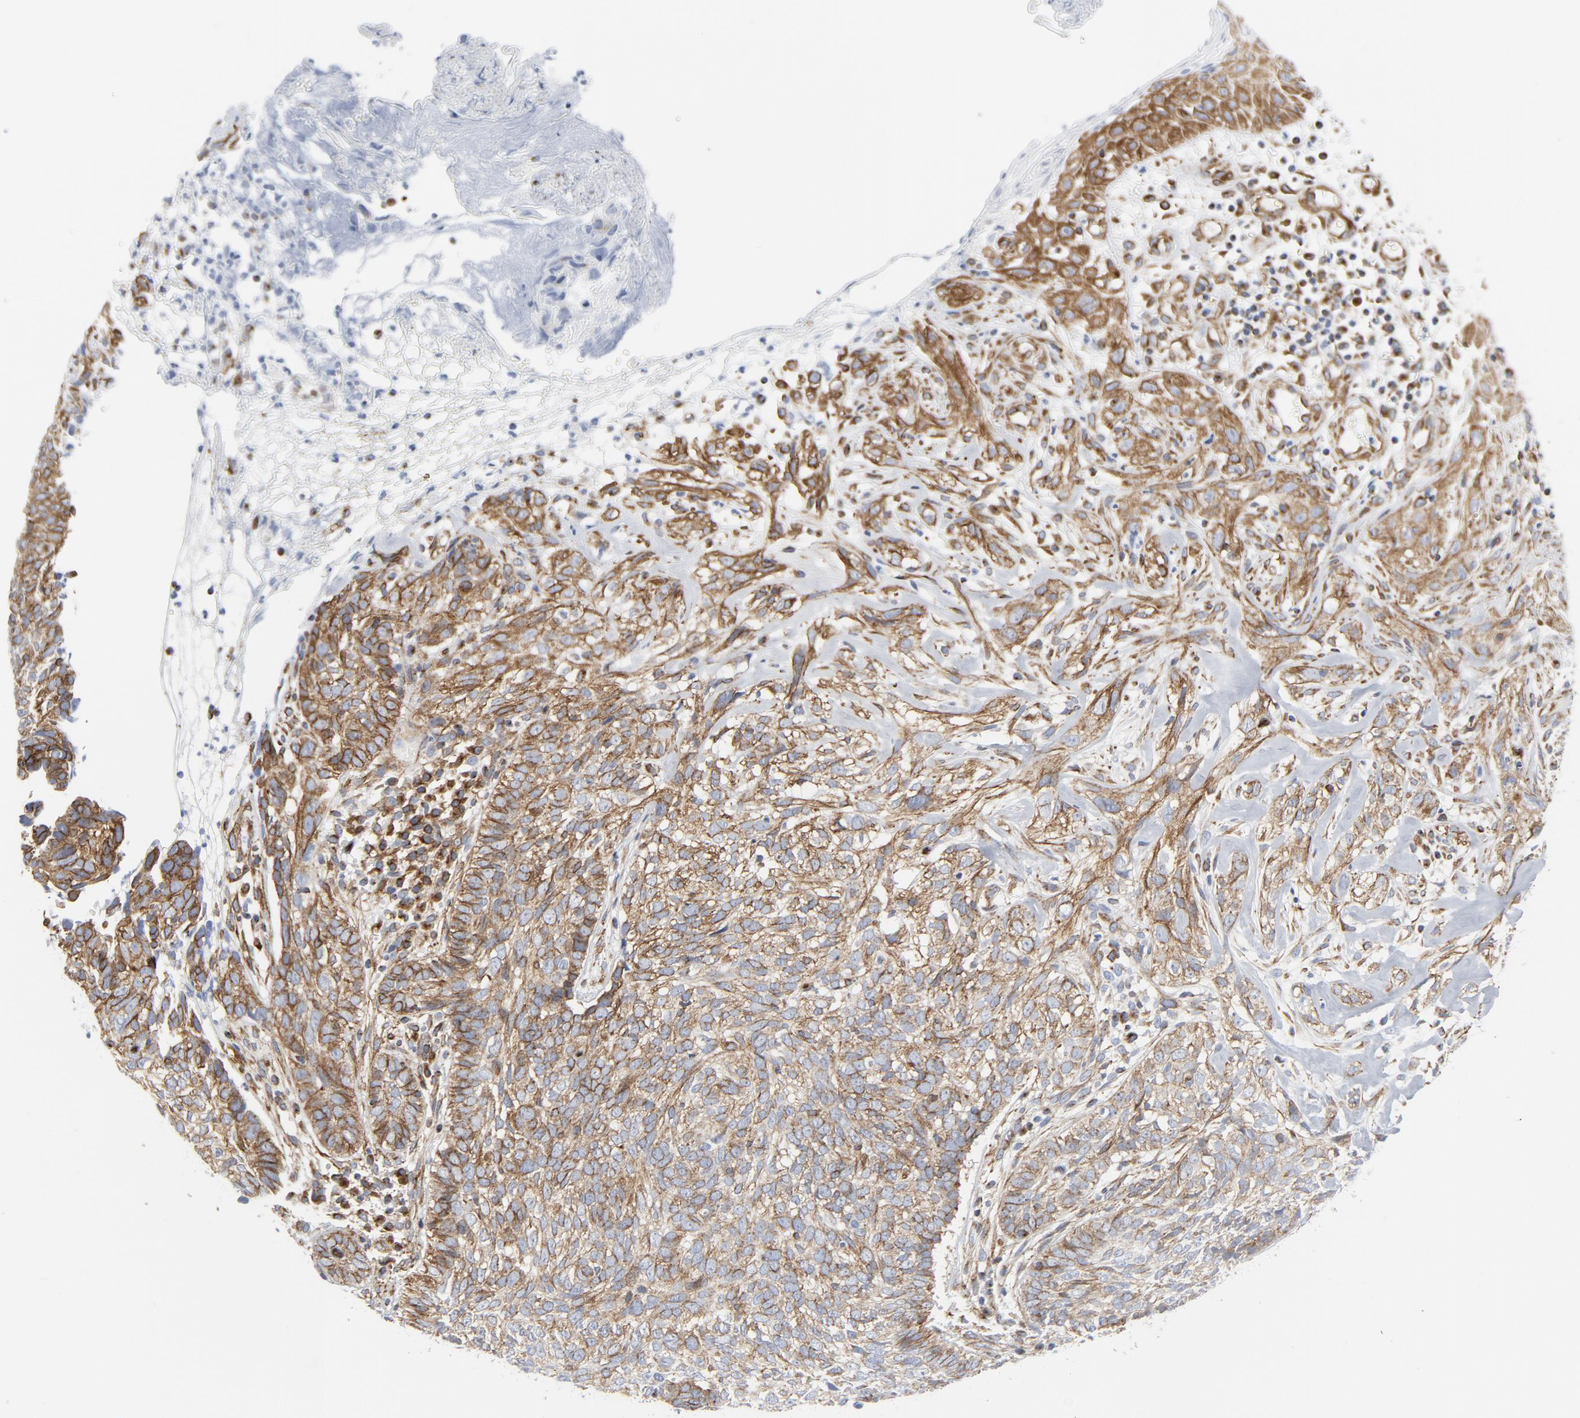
{"staining": {"intensity": "moderate", "quantity": "25%-75%", "location": "cytoplasmic/membranous"}, "tissue": "skin cancer", "cell_type": "Tumor cells", "image_type": "cancer", "snomed": [{"axis": "morphology", "description": "Basal cell carcinoma"}, {"axis": "topography", "description": "Skin"}], "caption": "IHC histopathology image of basal cell carcinoma (skin) stained for a protein (brown), which shows medium levels of moderate cytoplasmic/membranous staining in about 25%-75% of tumor cells.", "gene": "TUBB1", "patient": {"sex": "male", "age": 72}}